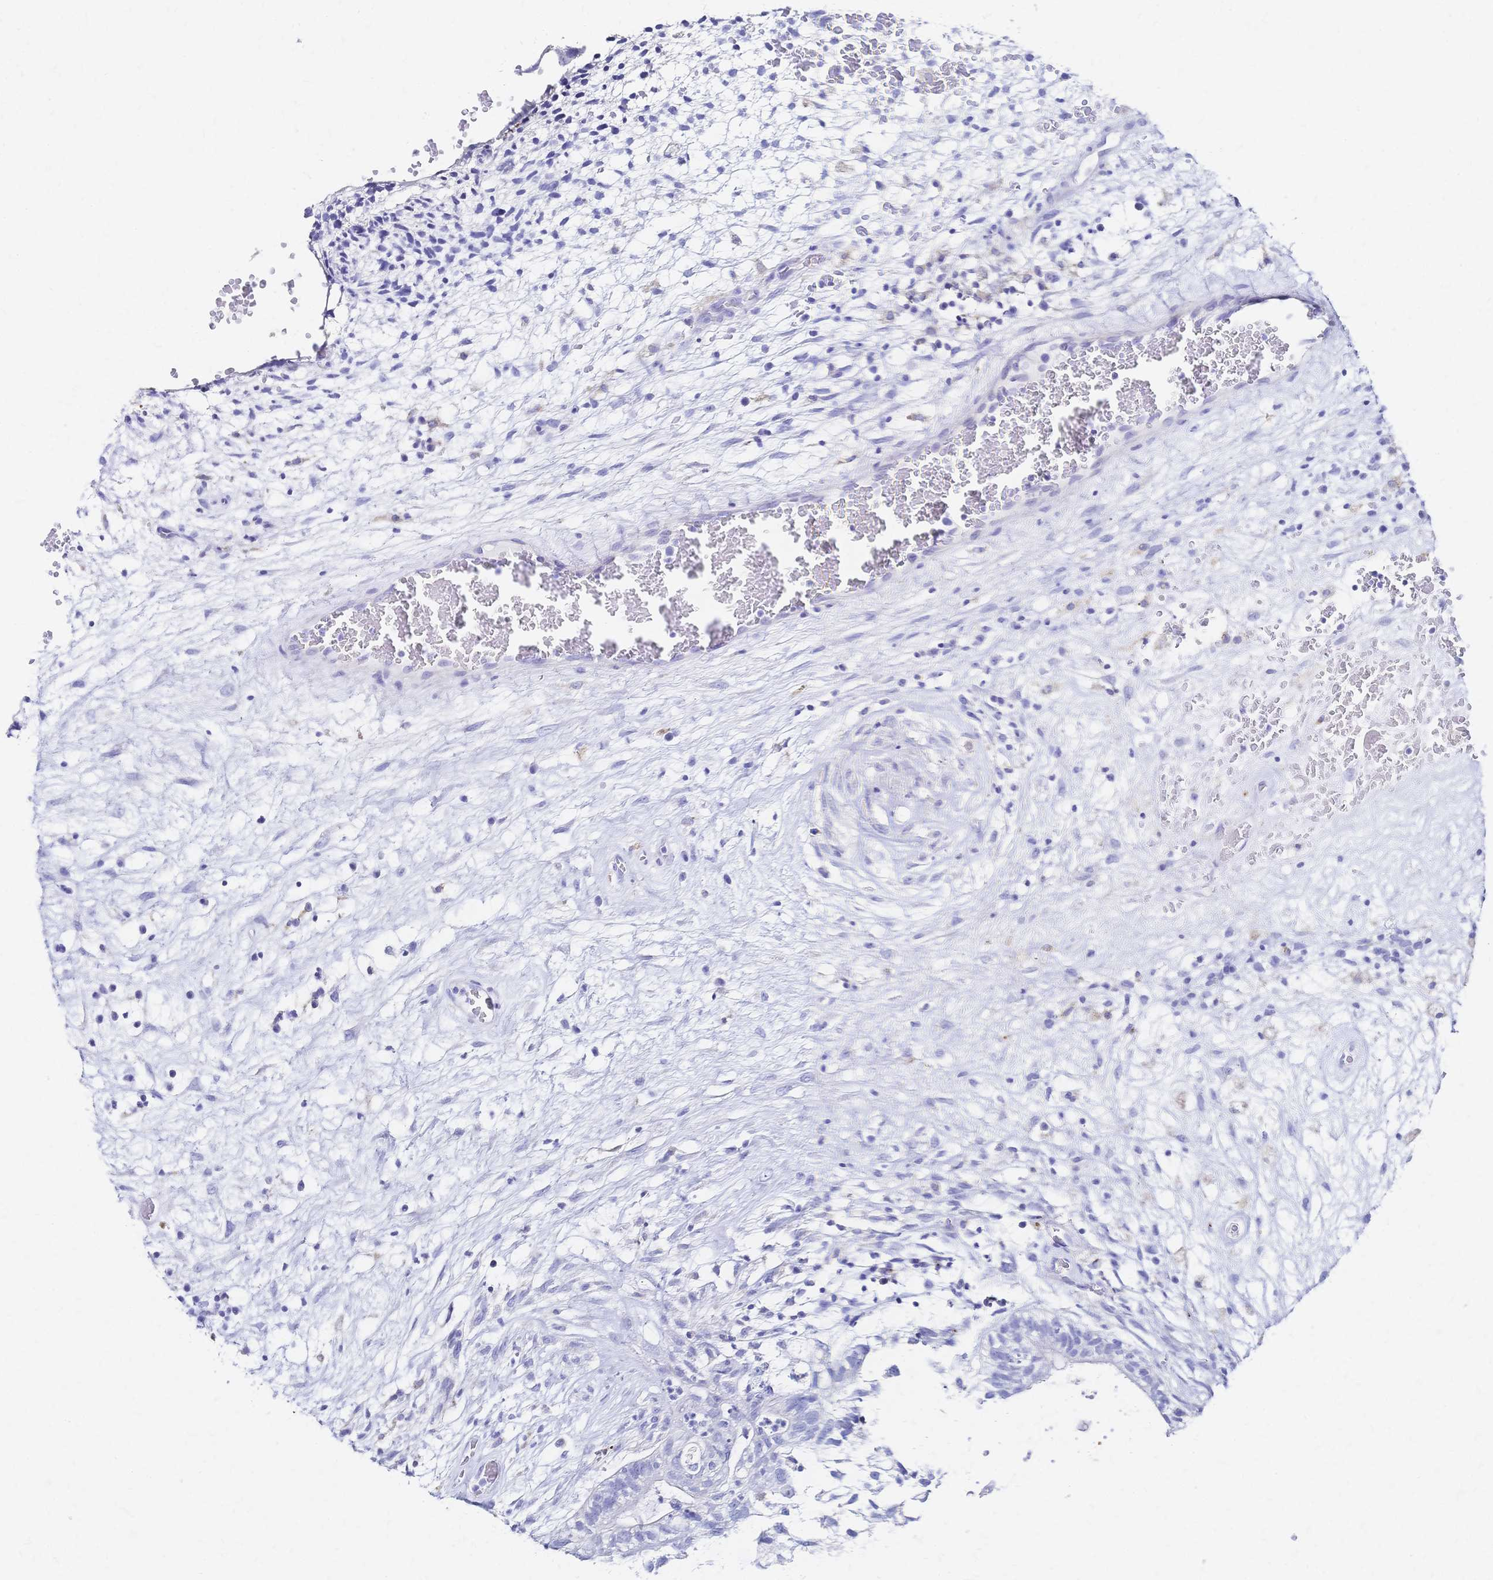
{"staining": {"intensity": "negative", "quantity": "none", "location": "none"}, "tissue": "testis cancer", "cell_type": "Tumor cells", "image_type": "cancer", "snomed": [{"axis": "morphology", "description": "Normal tissue, NOS"}, {"axis": "morphology", "description": "Carcinoma, Embryonal, NOS"}, {"axis": "topography", "description": "Testis"}], "caption": "Tumor cells are negative for protein expression in human testis cancer (embryonal carcinoma). Nuclei are stained in blue.", "gene": "SLC5A1", "patient": {"sex": "male", "age": 32}}